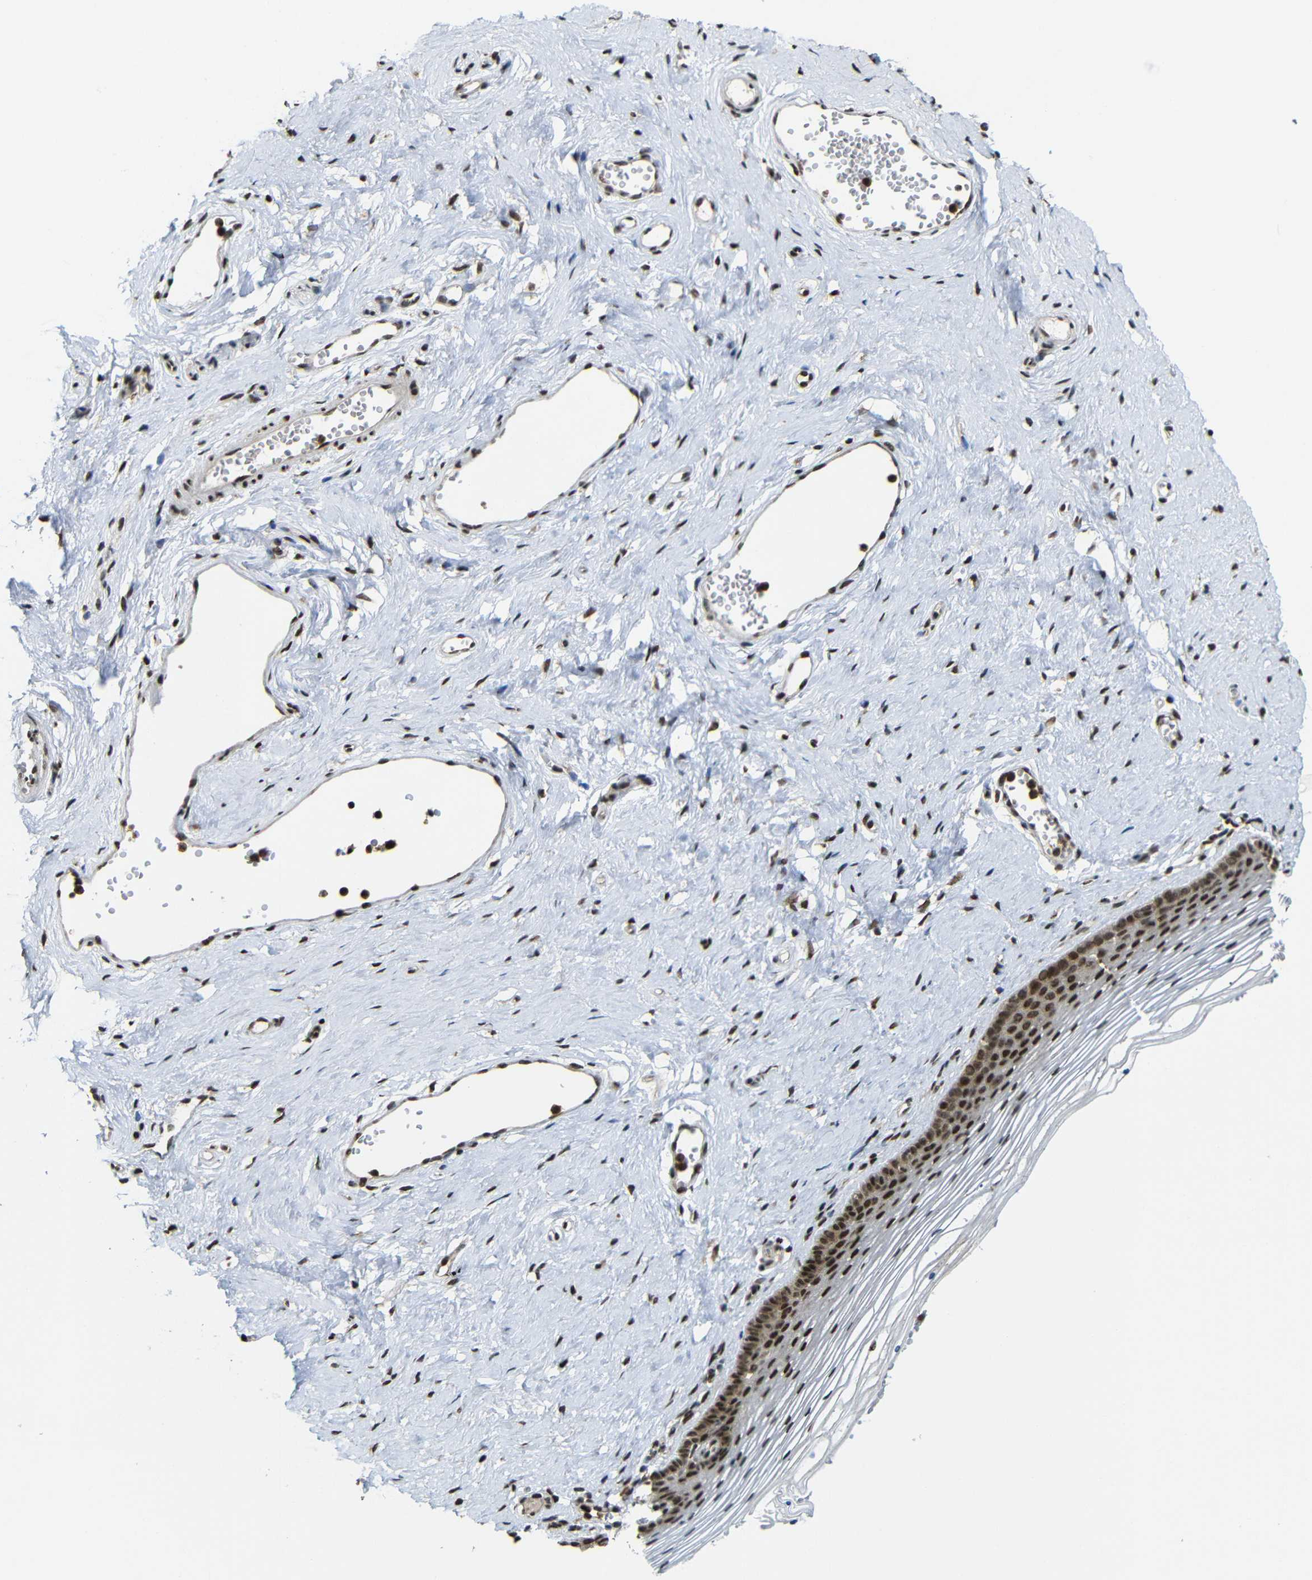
{"staining": {"intensity": "strong", "quantity": ">75%", "location": "nuclear"}, "tissue": "vagina", "cell_type": "Squamous epithelial cells", "image_type": "normal", "snomed": [{"axis": "morphology", "description": "Normal tissue, NOS"}, {"axis": "topography", "description": "Vagina"}], "caption": "An image of vagina stained for a protein shows strong nuclear brown staining in squamous epithelial cells.", "gene": "TCF7L2", "patient": {"sex": "female", "age": 32}}